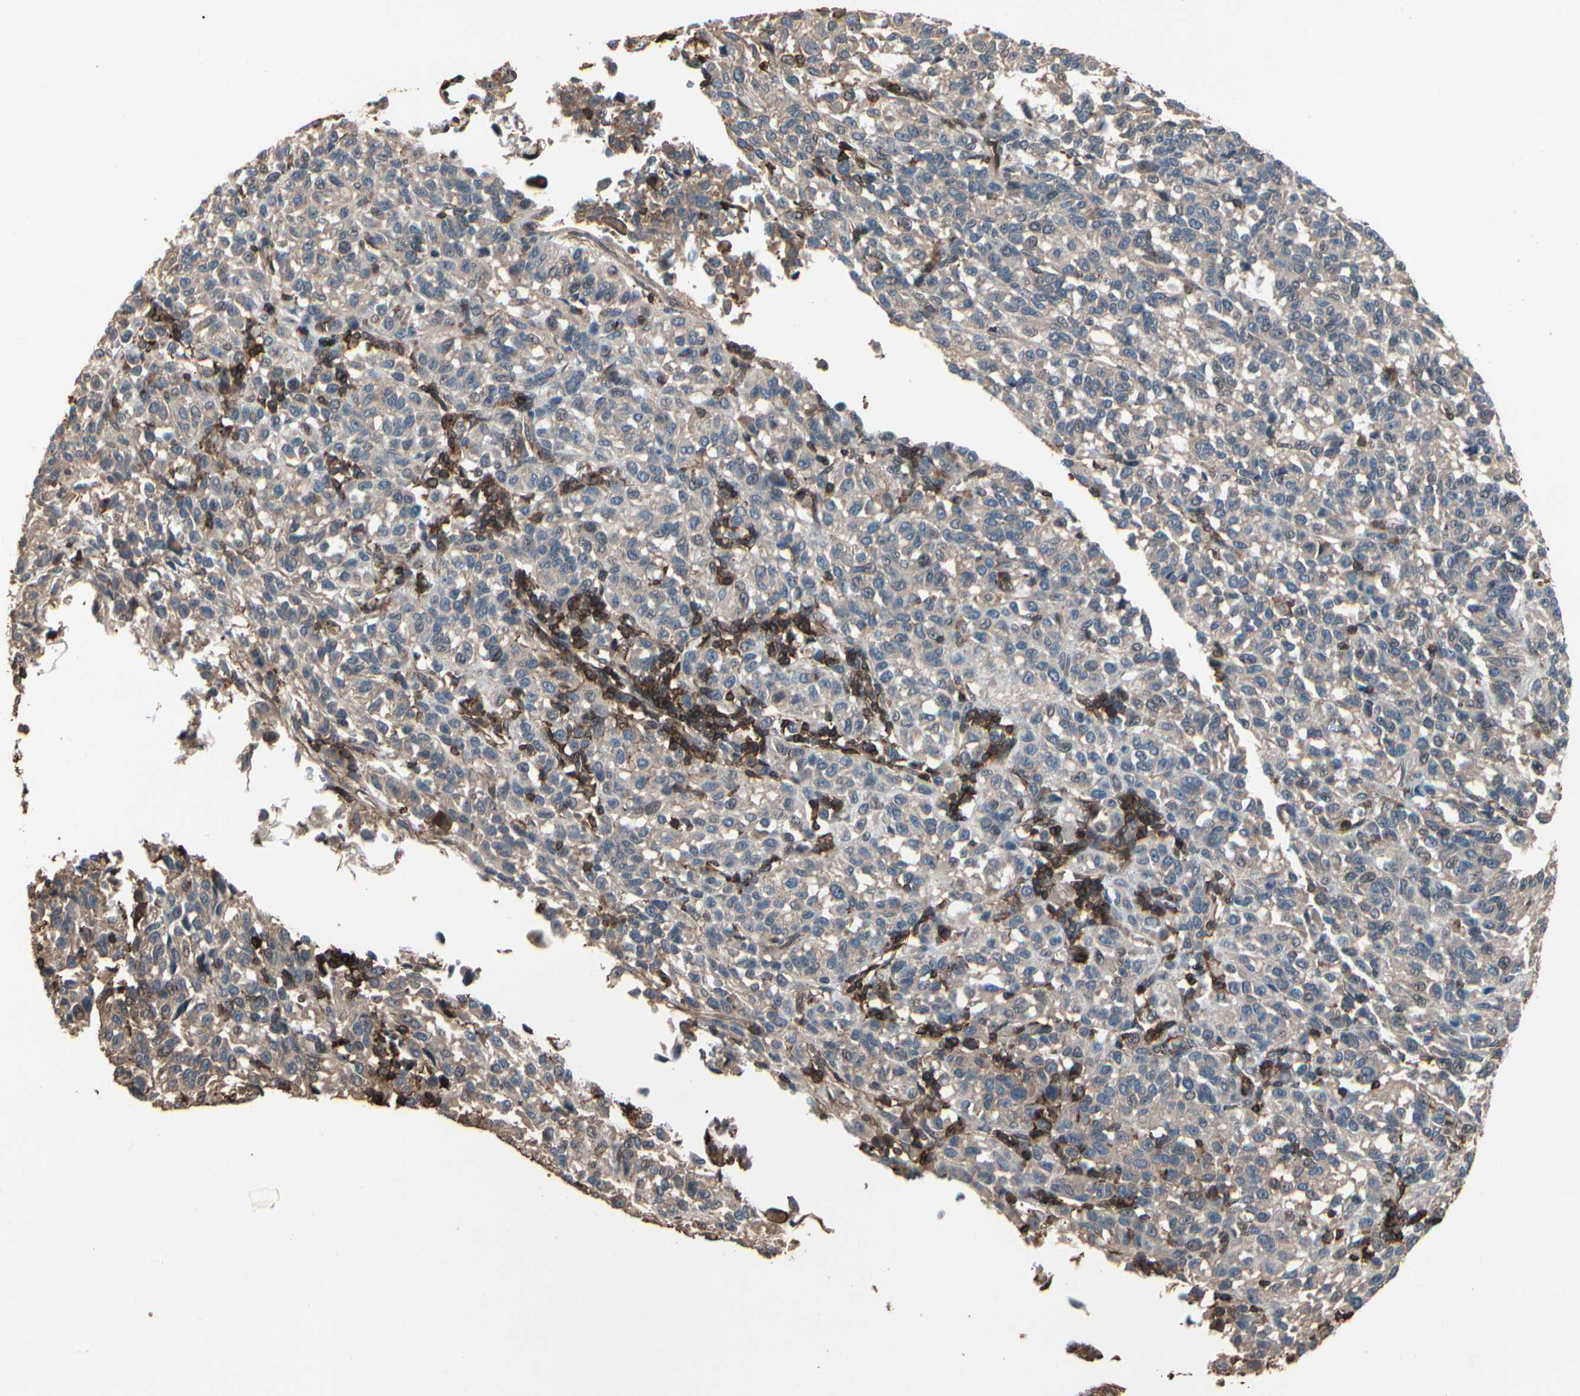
{"staining": {"intensity": "weak", "quantity": "25%-75%", "location": "cytoplasmic/membranous"}, "tissue": "melanoma", "cell_type": "Tumor cells", "image_type": "cancer", "snomed": [{"axis": "morphology", "description": "Malignant melanoma, Metastatic site"}, {"axis": "topography", "description": "Lung"}], "caption": "Weak cytoplasmic/membranous protein positivity is seen in about 25%-75% of tumor cells in malignant melanoma (metastatic site).", "gene": "MAPK13", "patient": {"sex": "male", "age": 64}}